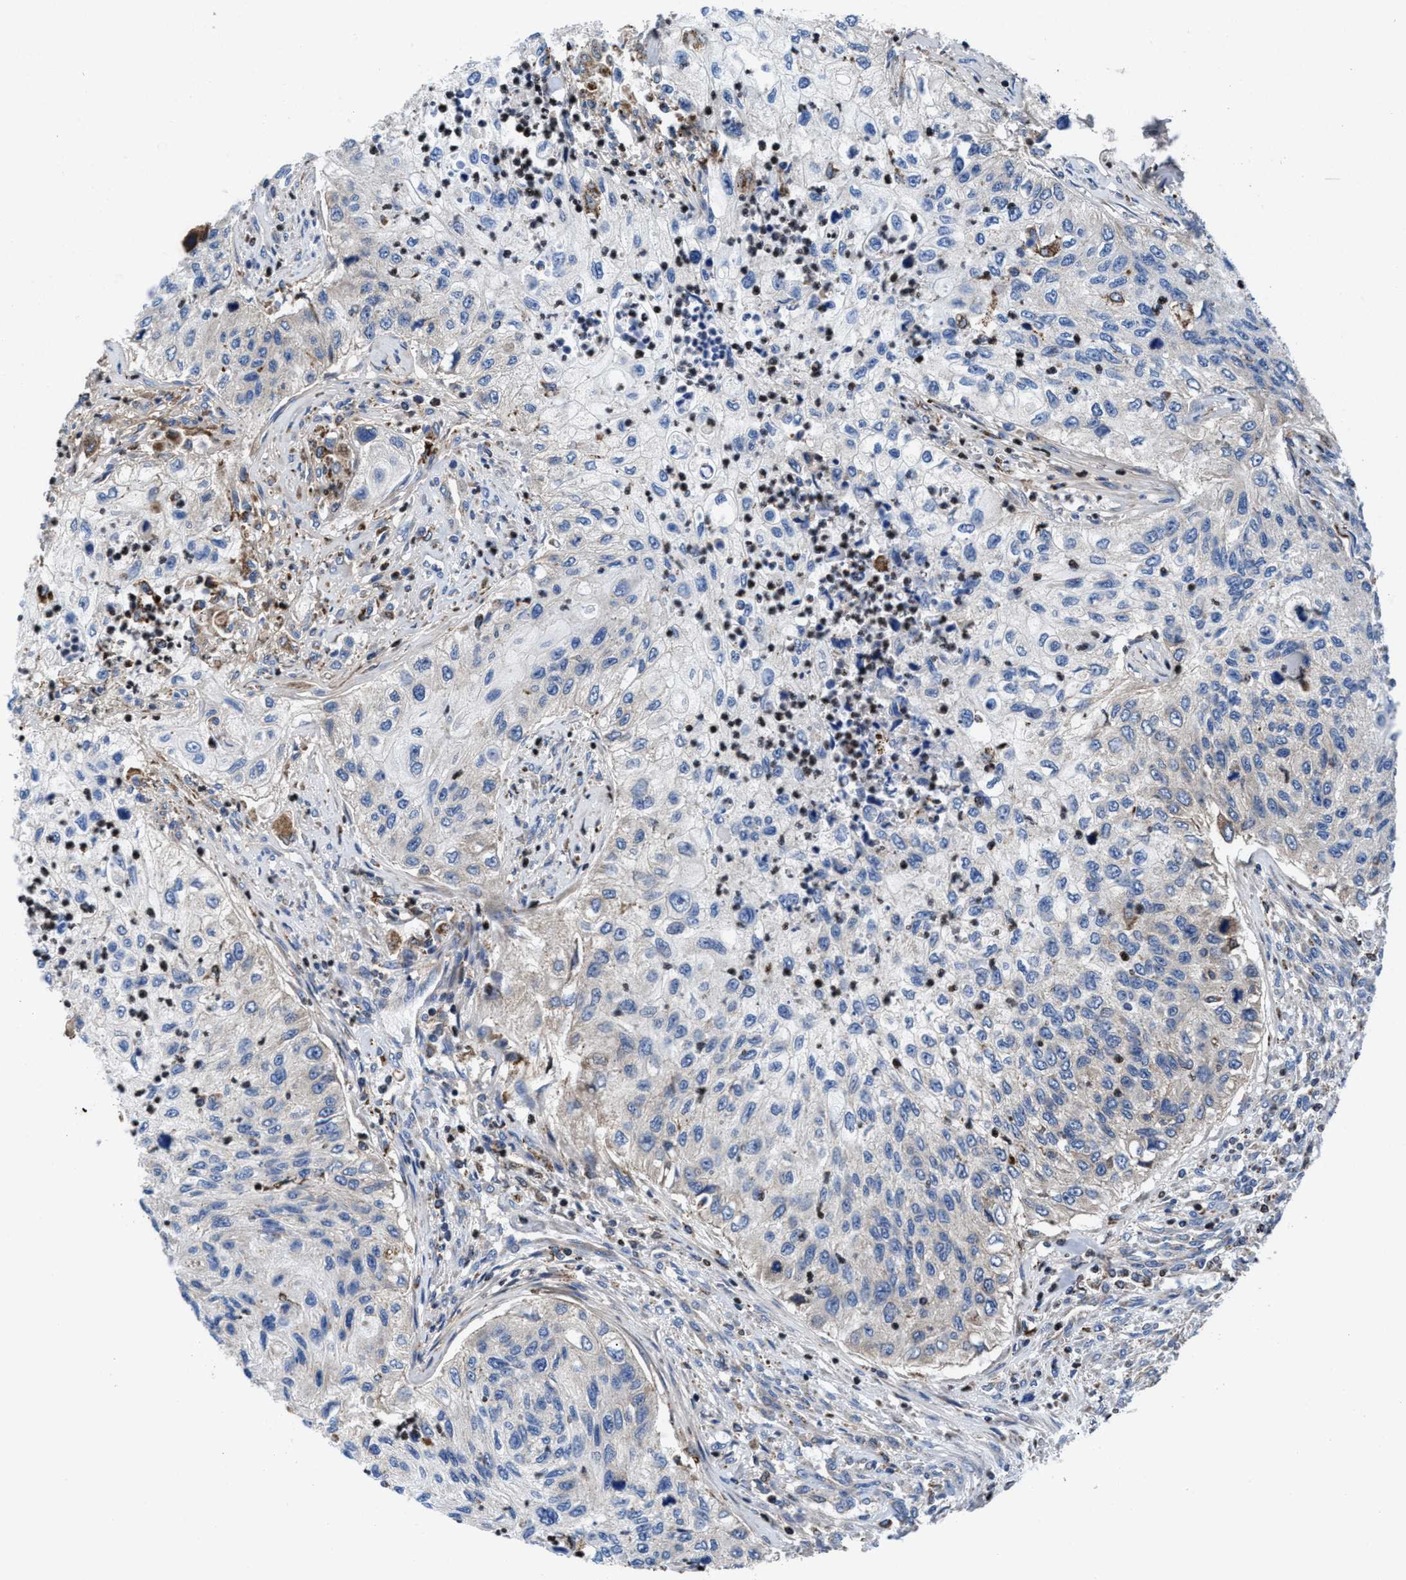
{"staining": {"intensity": "weak", "quantity": "<25%", "location": "cytoplasmic/membranous"}, "tissue": "urothelial cancer", "cell_type": "Tumor cells", "image_type": "cancer", "snomed": [{"axis": "morphology", "description": "Urothelial carcinoma, High grade"}, {"axis": "topography", "description": "Urinary bladder"}], "caption": "Protein analysis of urothelial carcinoma (high-grade) exhibits no significant staining in tumor cells.", "gene": "PRR15L", "patient": {"sex": "female", "age": 60}}